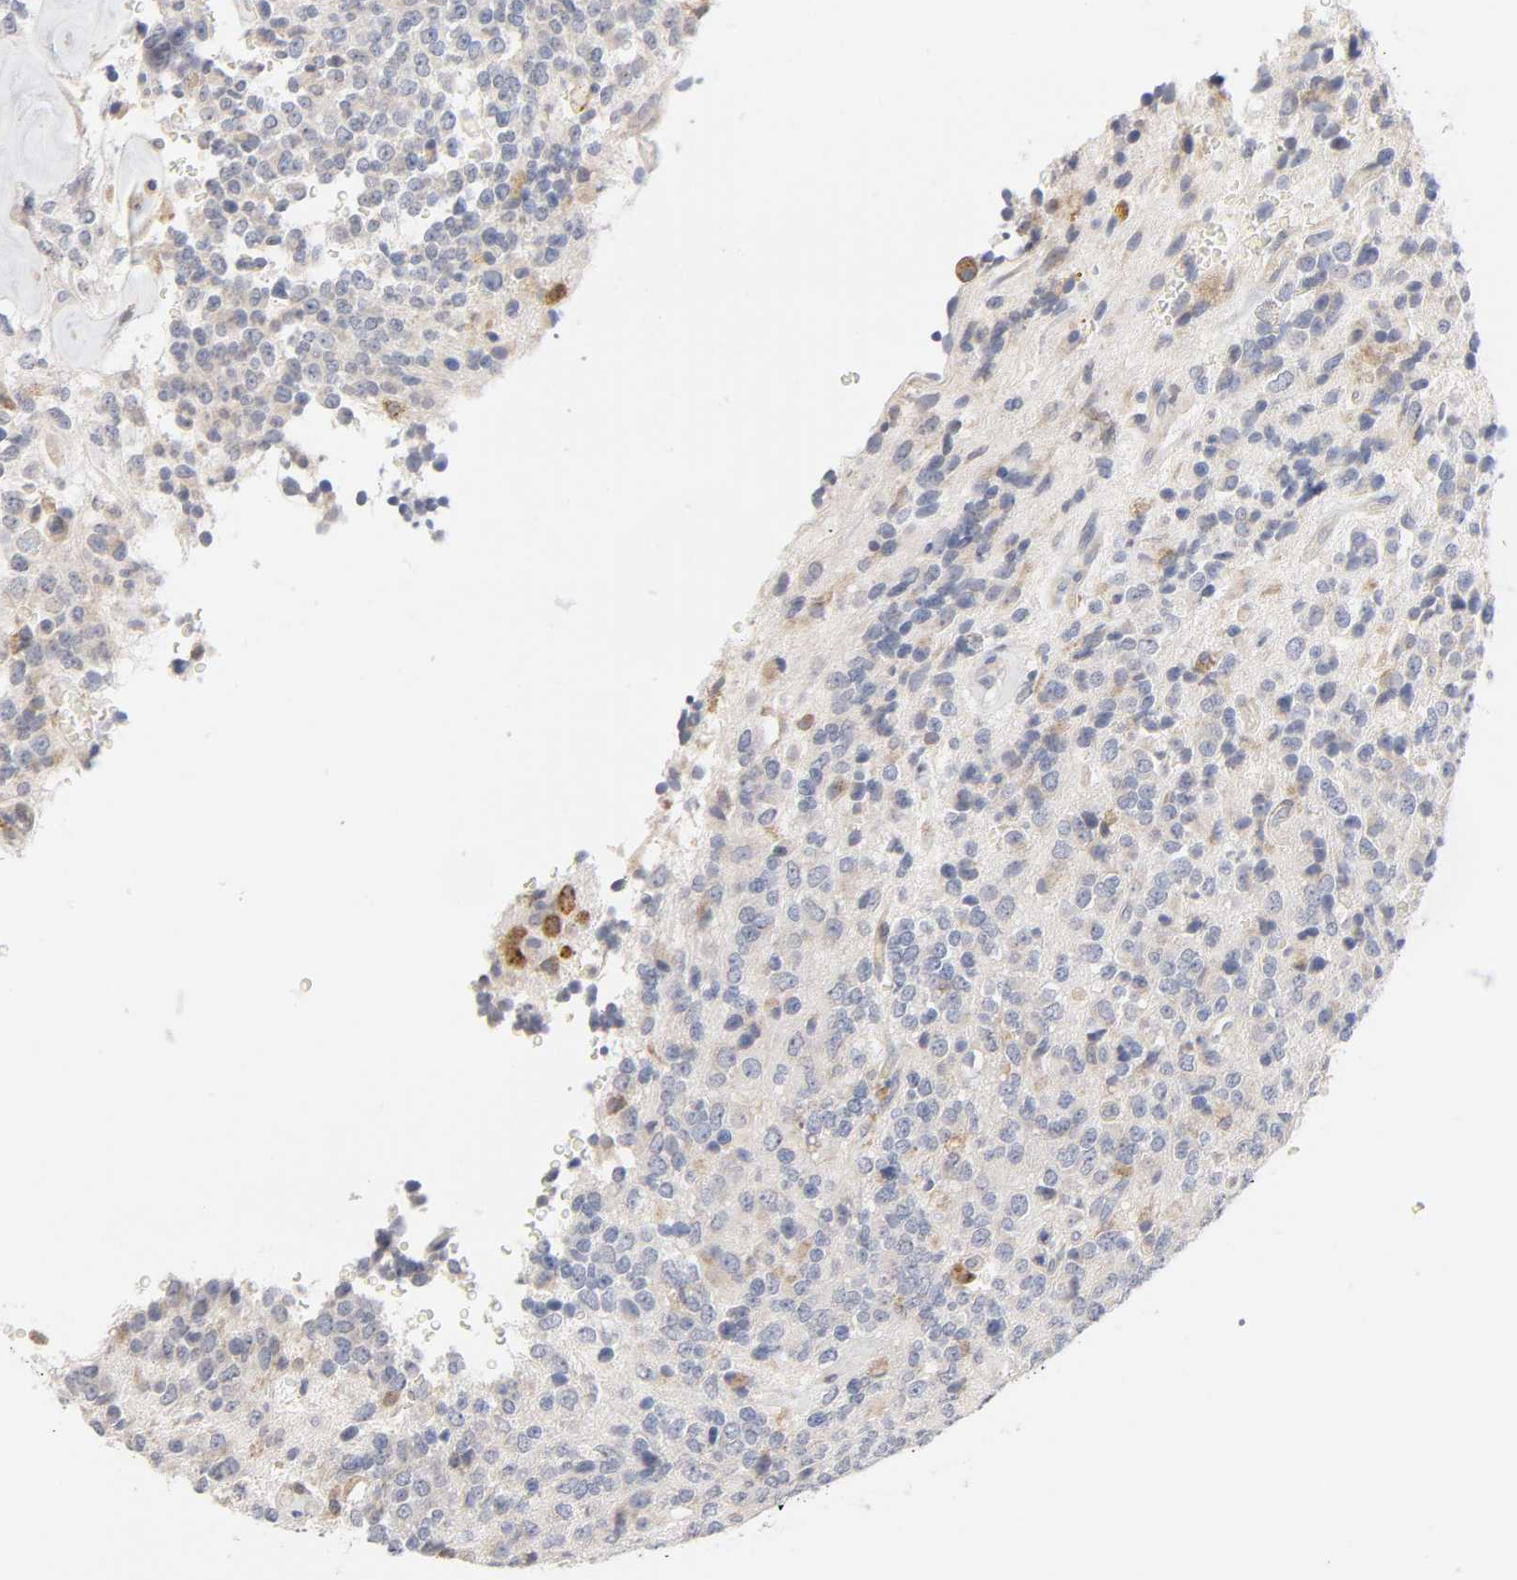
{"staining": {"intensity": "weak", "quantity": "25%-75%", "location": "cytoplasmic/membranous"}, "tissue": "glioma", "cell_type": "Tumor cells", "image_type": "cancer", "snomed": [{"axis": "morphology", "description": "Glioma, malignant, High grade"}, {"axis": "topography", "description": "pancreas cauda"}], "caption": "Human malignant glioma (high-grade) stained for a protein (brown) demonstrates weak cytoplasmic/membranous positive positivity in about 25%-75% of tumor cells.", "gene": "IL4R", "patient": {"sex": "male", "age": 60}}